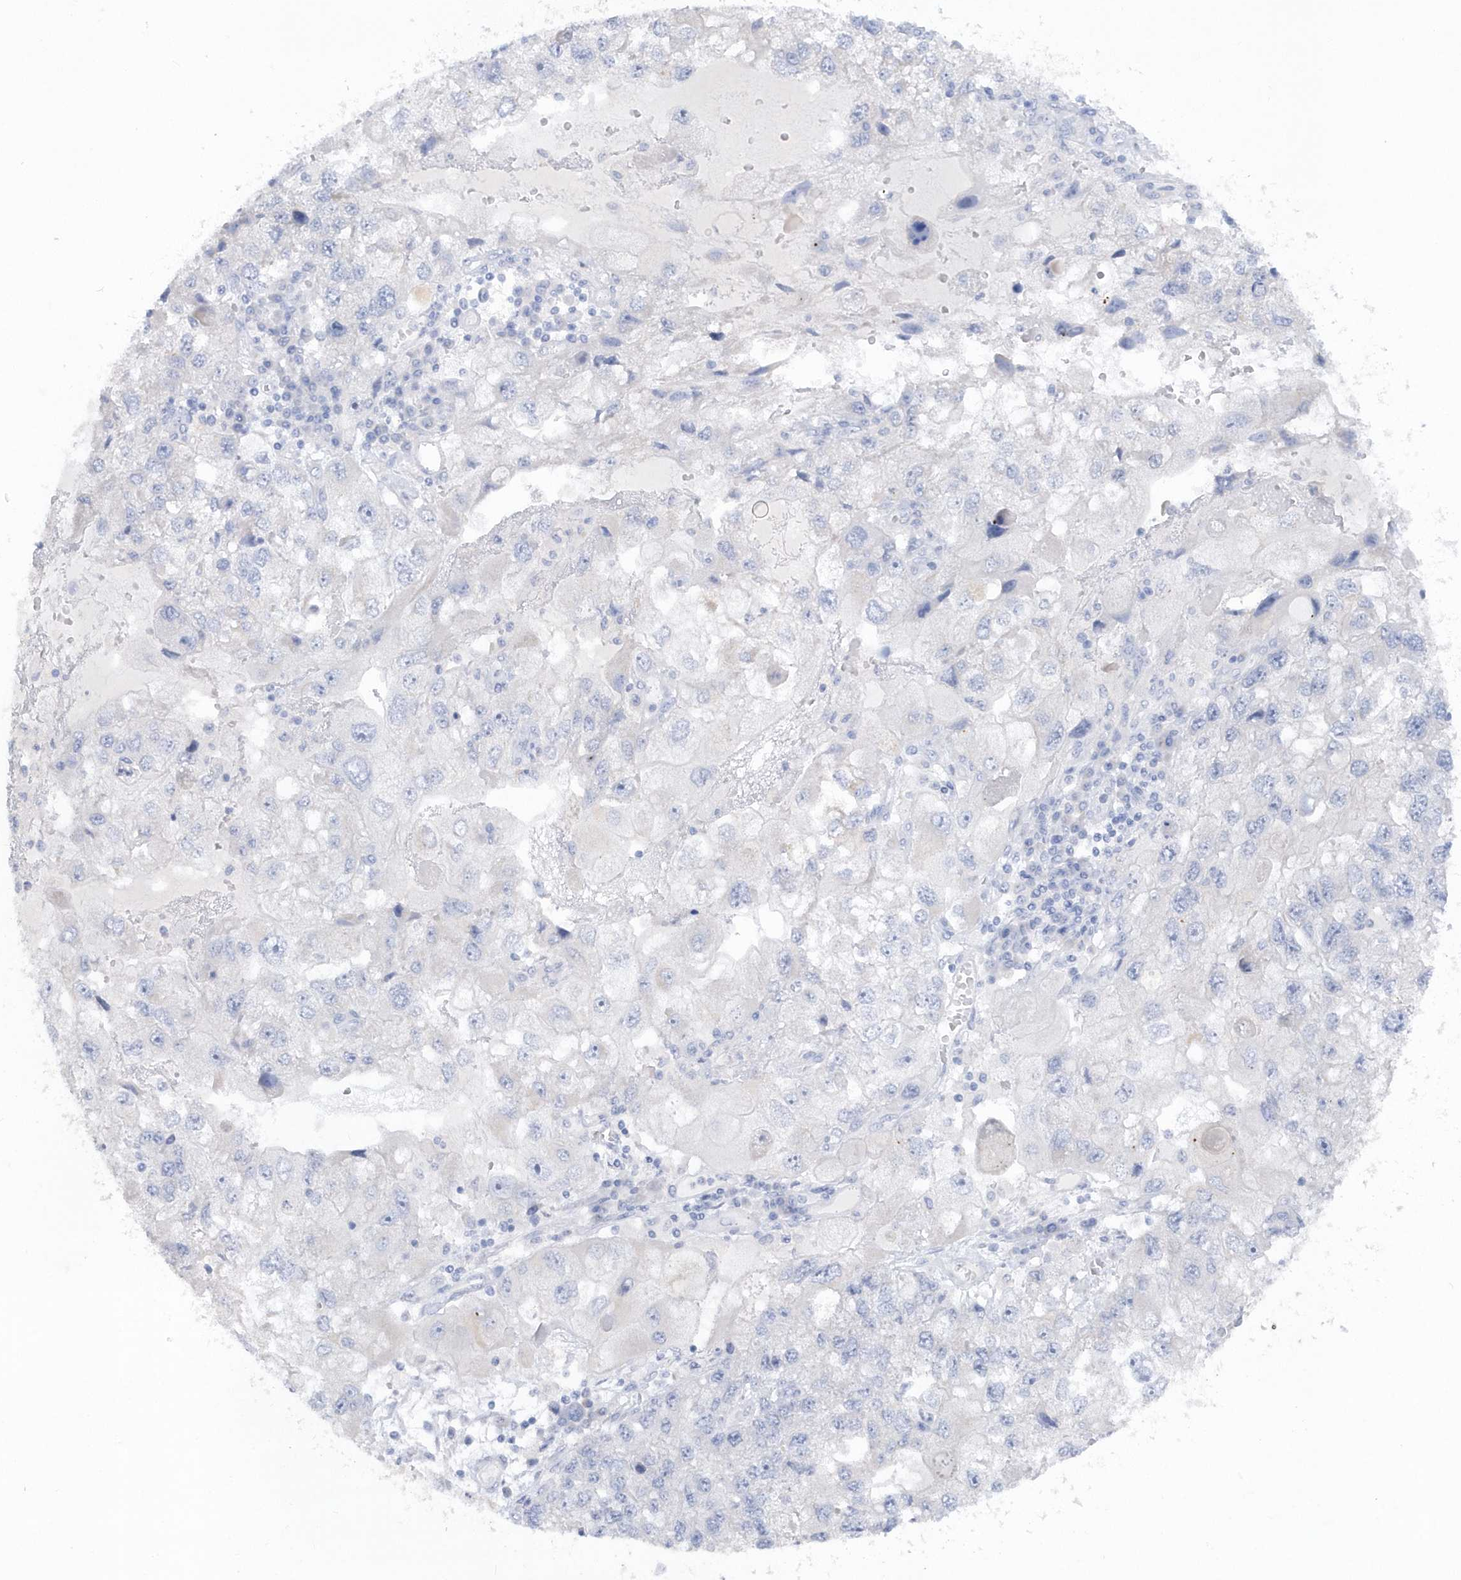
{"staining": {"intensity": "negative", "quantity": "none", "location": "none"}, "tissue": "endometrial cancer", "cell_type": "Tumor cells", "image_type": "cancer", "snomed": [{"axis": "morphology", "description": "Adenocarcinoma, NOS"}, {"axis": "topography", "description": "Endometrium"}], "caption": "Photomicrograph shows no protein staining in tumor cells of adenocarcinoma (endometrial) tissue.", "gene": "RPE", "patient": {"sex": "female", "age": 49}}